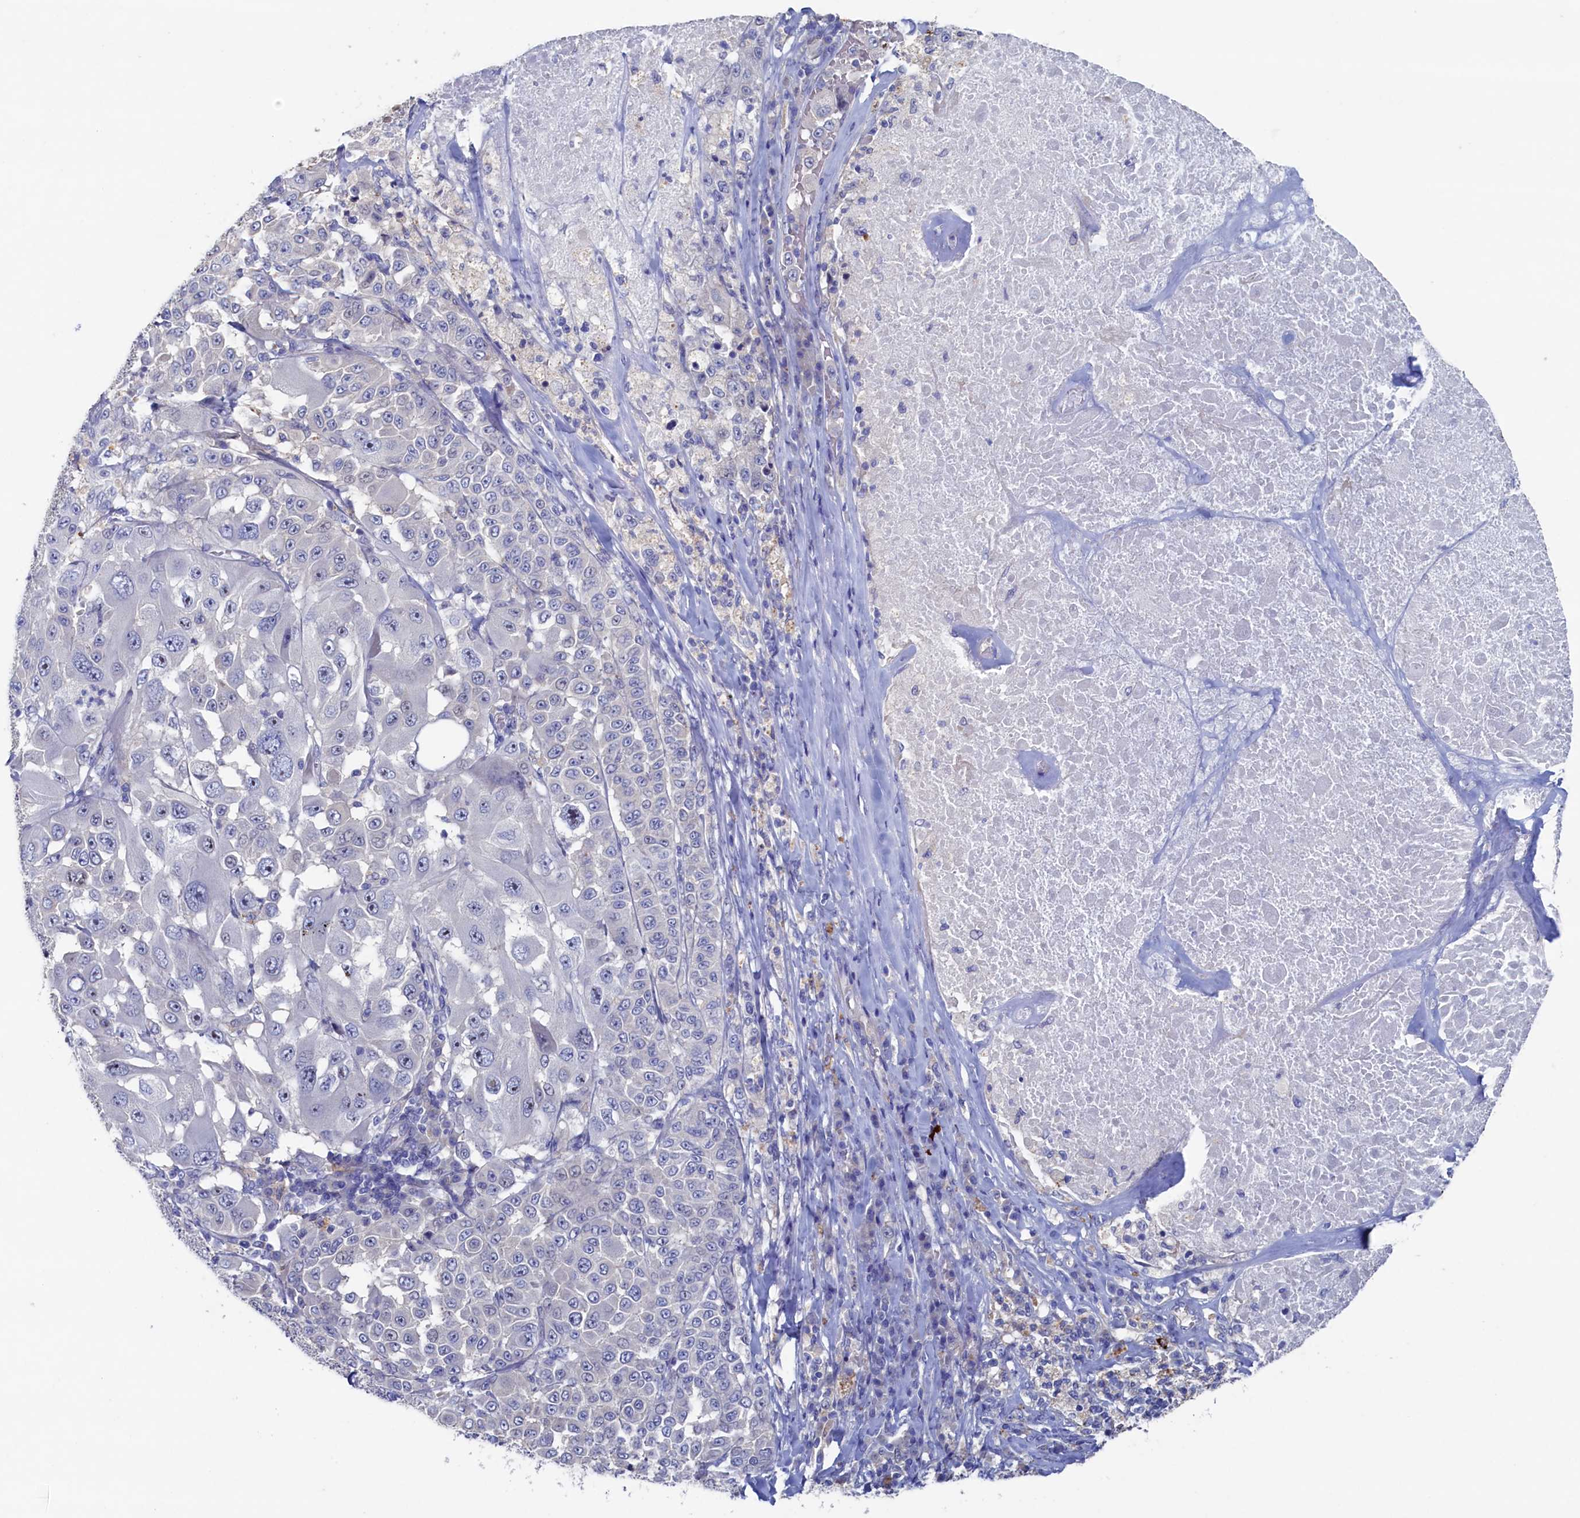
{"staining": {"intensity": "negative", "quantity": "none", "location": "none"}, "tissue": "melanoma", "cell_type": "Tumor cells", "image_type": "cancer", "snomed": [{"axis": "morphology", "description": "Malignant melanoma, Metastatic site"}, {"axis": "topography", "description": "Lymph node"}], "caption": "Immunohistochemical staining of melanoma shows no significant staining in tumor cells.", "gene": "CBLIF", "patient": {"sex": "male", "age": 62}}